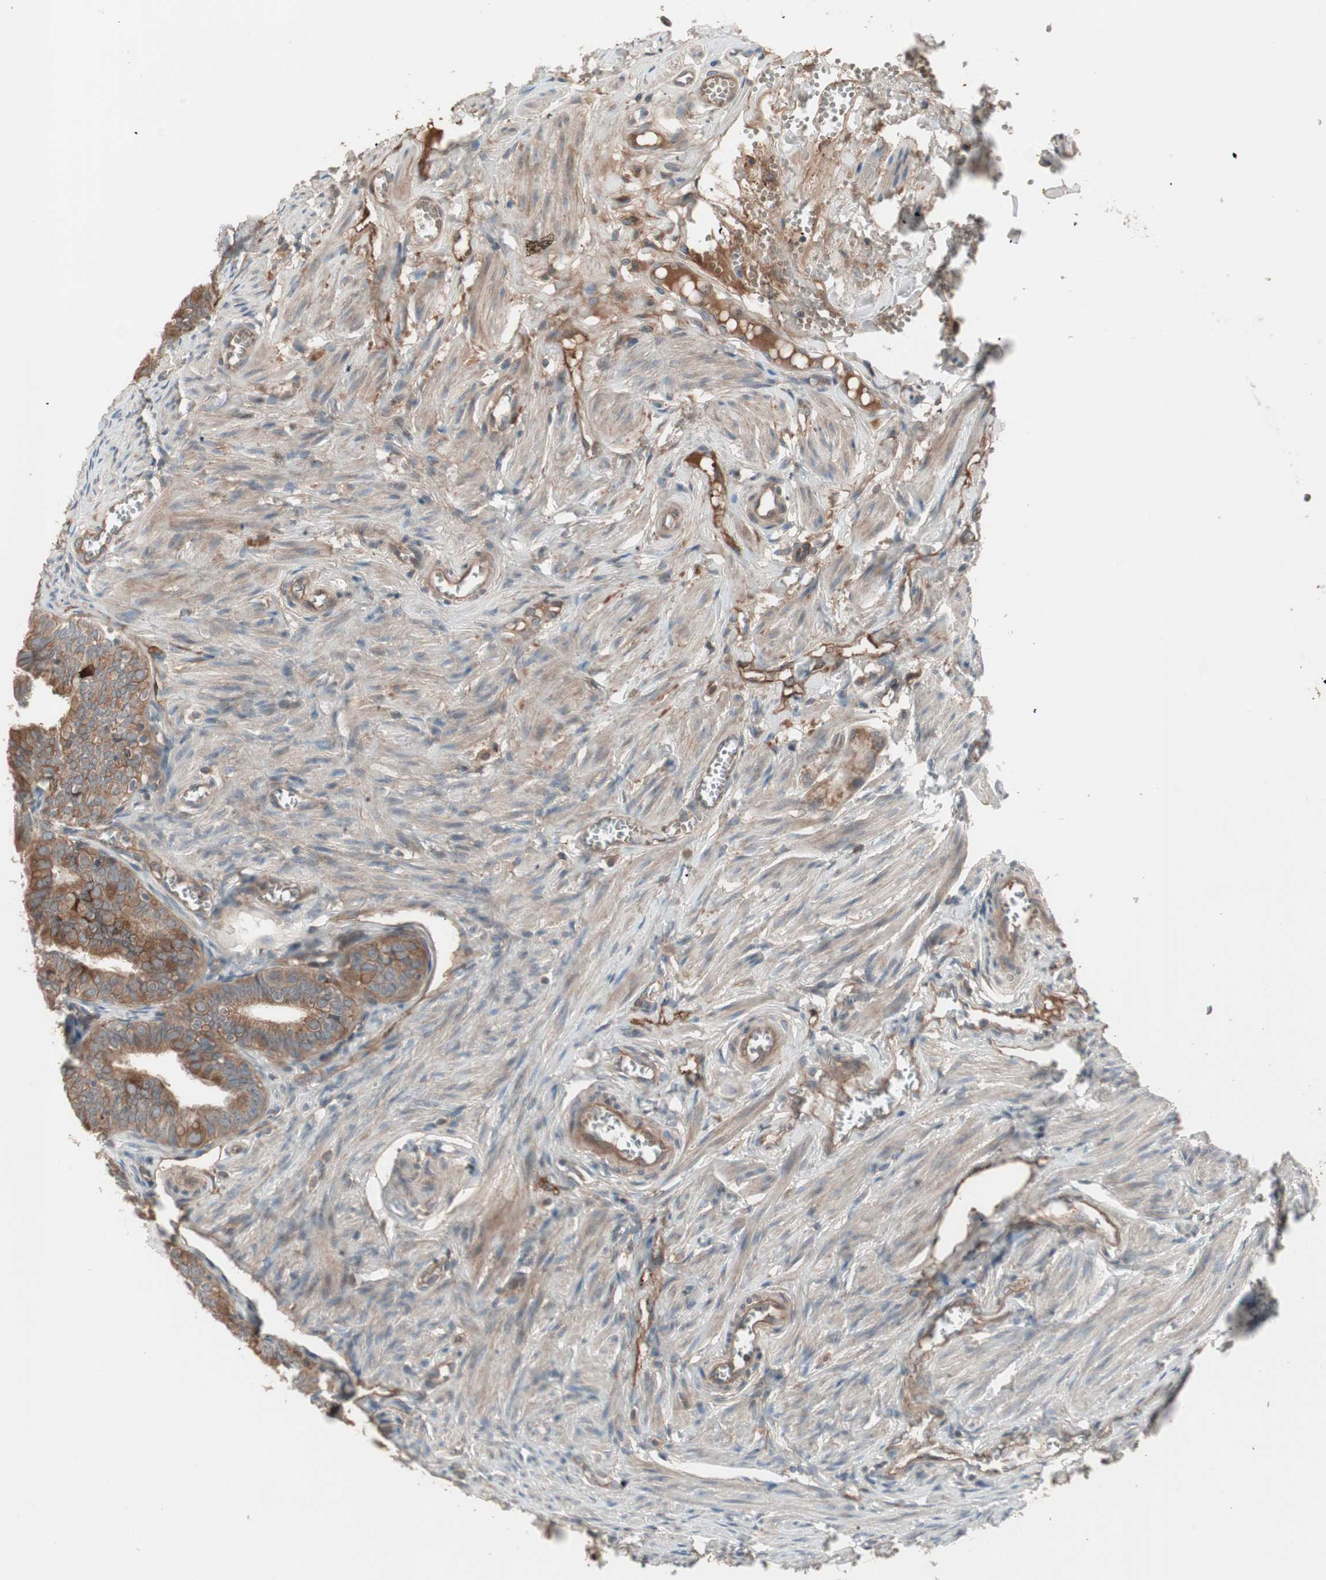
{"staining": {"intensity": "strong", "quantity": "25%-75%", "location": "cytoplasmic/membranous"}, "tissue": "fallopian tube", "cell_type": "Glandular cells", "image_type": "normal", "snomed": [{"axis": "morphology", "description": "Normal tissue, NOS"}, {"axis": "topography", "description": "Fallopian tube"}], "caption": "IHC micrograph of unremarkable fallopian tube: human fallopian tube stained using immunohistochemistry exhibits high levels of strong protein expression localized specifically in the cytoplasmic/membranous of glandular cells, appearing as a cytoplasmic/membranous brown color.", "gene": "TFPI", "patient": {"sex": "female", "age": 46}}